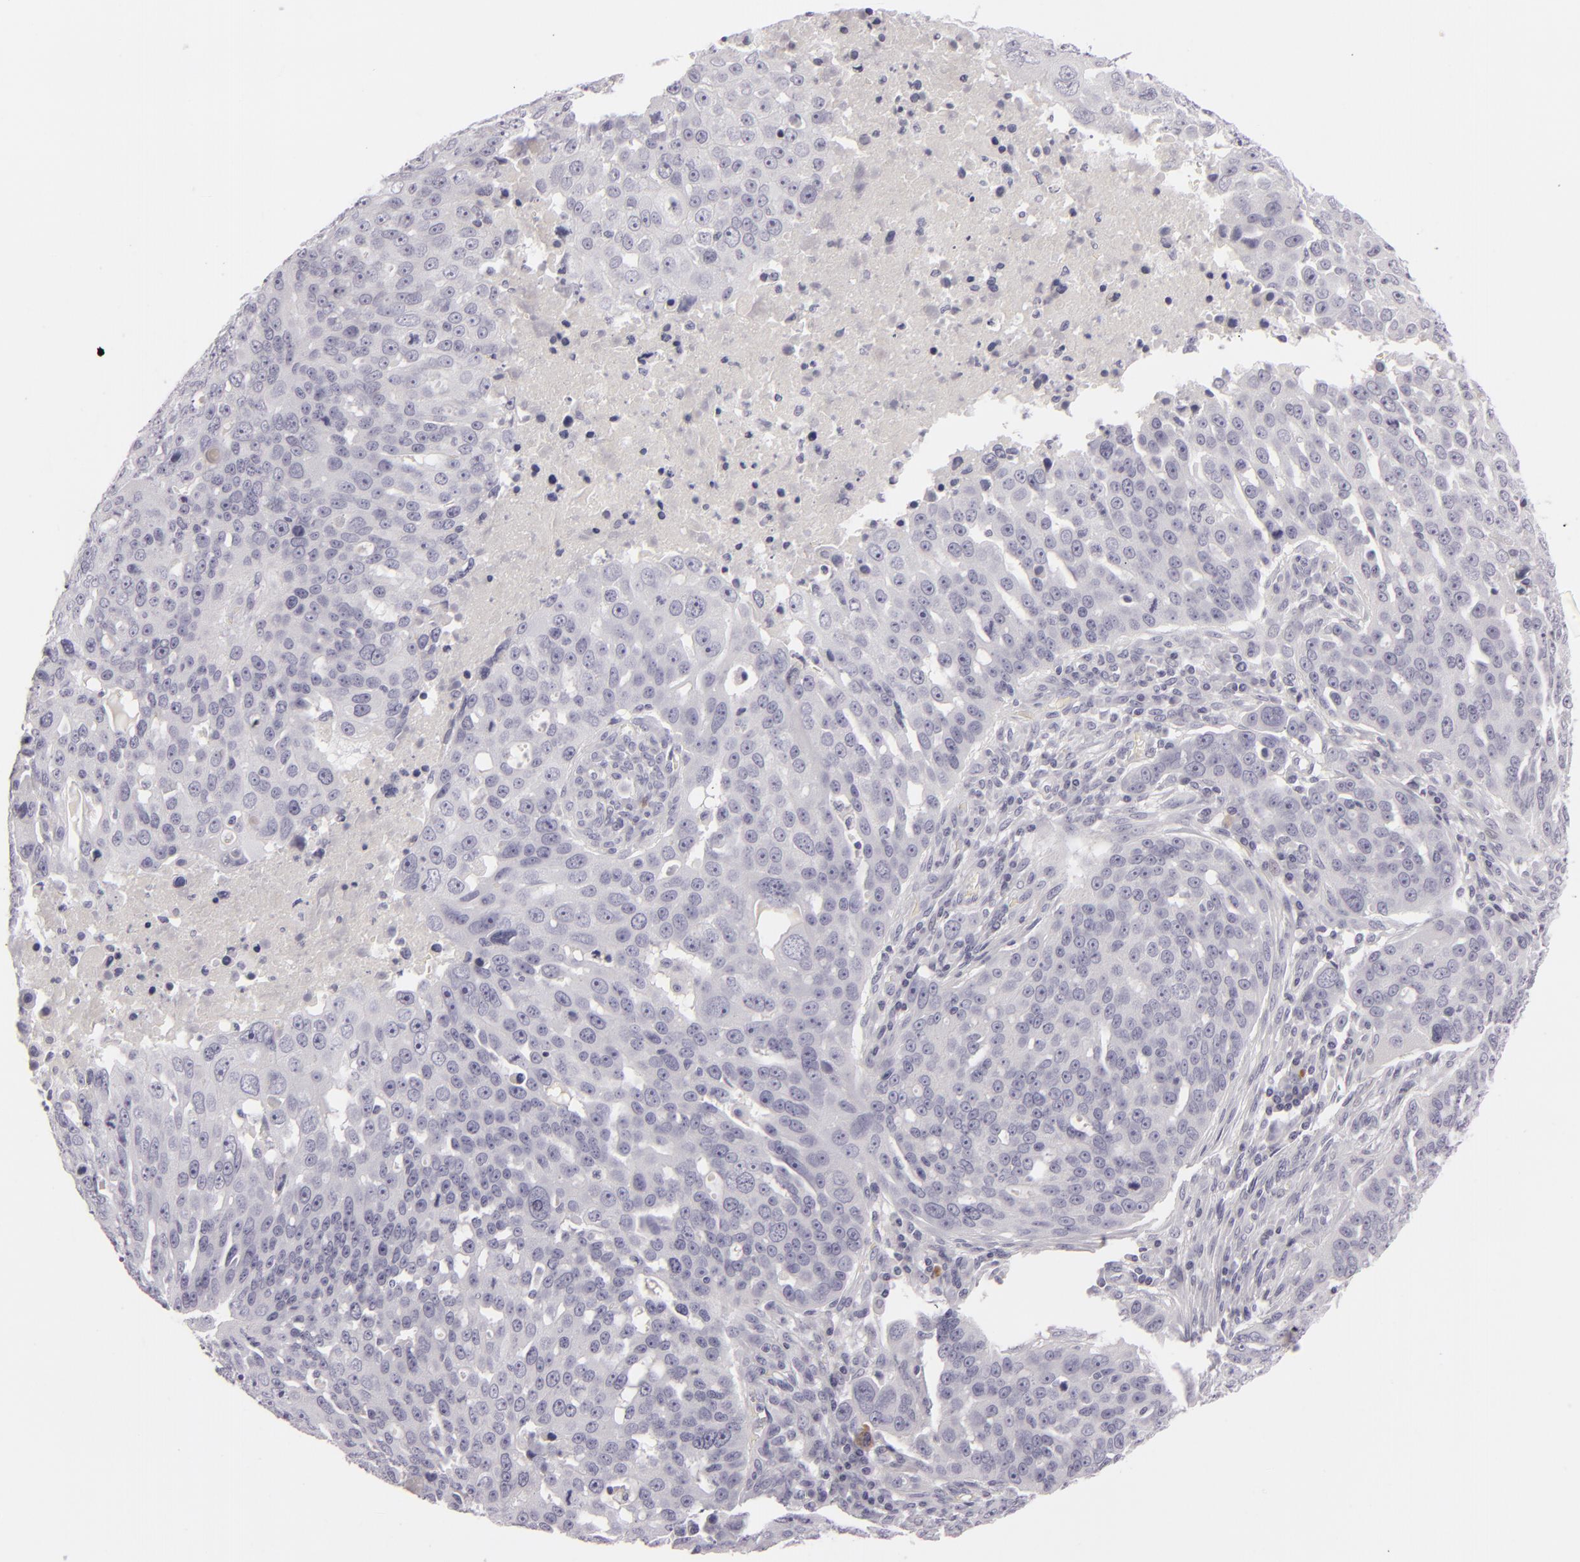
{"staining": {"intensity": "negative", "quantity": "none", "location": "none"}, "tissue": "ovarian cancer", "cell_type": "Tumor cells", "image_type": "cancer", "snomed": [{"axis": "morphology", "description": "Carcinoma, endometroid"}, {"axis": "topography", "description": "Ovary"}], "caption": "Tumor cells are negative for protein expression in human endometroid carcinoma (ovarian).", "gene": "CDX2", "patient": {"sex": "female", "age": 75}}